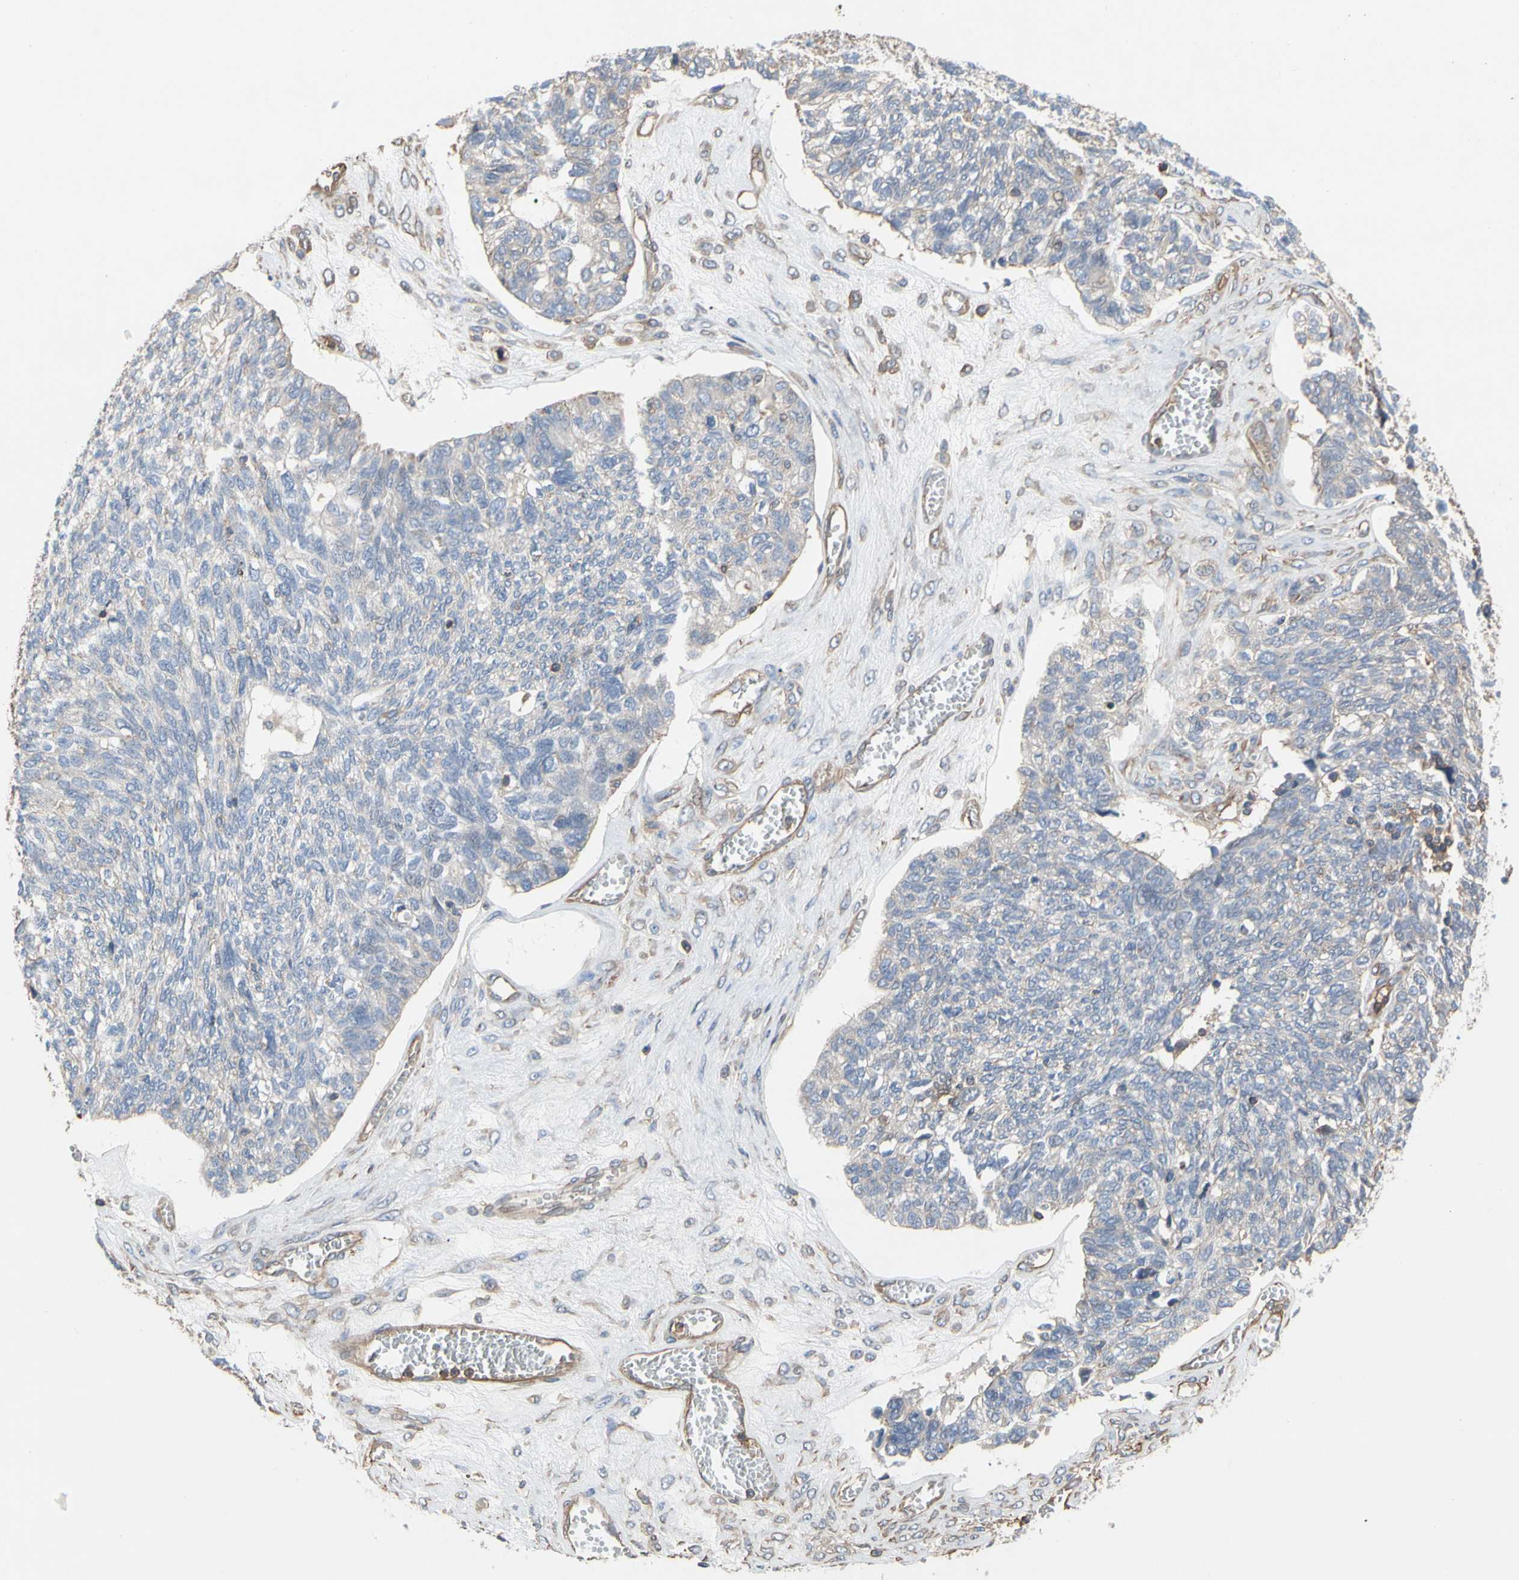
{"staining": {"intensity": "negative", "quantity": "none", "location": "none"}, "tissue": "ovarian cancer", "cell_type": "Tumor cells", "image_type": "cancer", "snomed": [{"axis": "morphology", "description": "Cystadenocarcinoma, serous, NOS"}, {"axis": "topography", "description": "Ovary"}], "caption": "Tumor cells are negative for protein expression in human ovarian serous cystadenocarcinoma.", "gene": "PDZK1", "patient": {"sex": "female", "age": 79}}